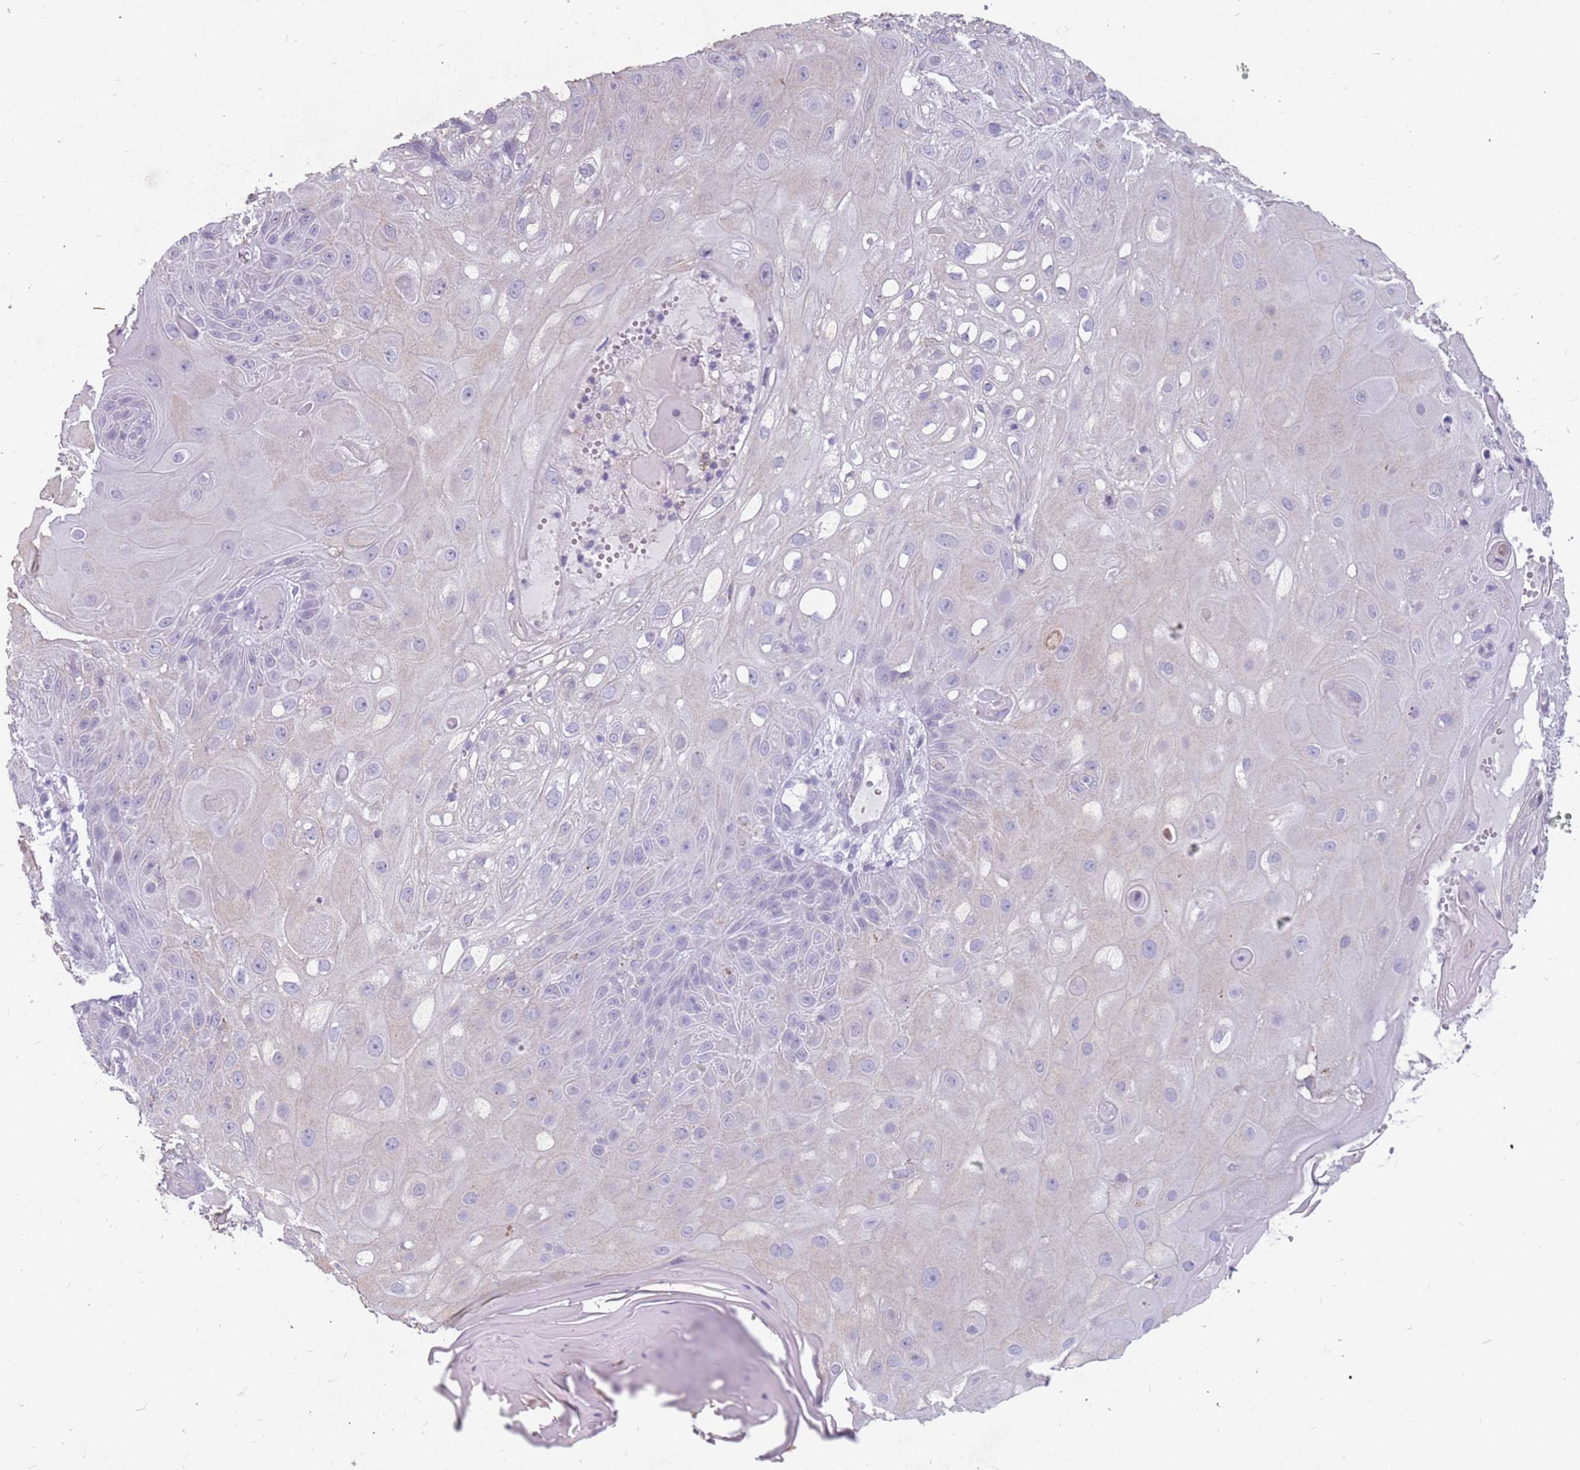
{"staining": {"intensity": "negative", "quantity": "none", "location": "none"}, "tissue": "skin cancer", "cell_type": "Tumor cells", "image_type": "cancer", "snomed": [{"axis": "morphology", "description": "Normal tissue, NOS"}, {"axis": "morphology", "description": "Squamous cell carcinoma, NOS"}, {"axis": "topography", "description": "Skin"}, {"axis": "topography", "description": "Cartilage tissue"}], "caption": "The histopathology image reveals no significant expression in tumor cells of skin cancer (squamous cell carcinoma). (Brightfield microscopy of DAB (3,3'-diaminobenzidine) immunohistochemistry (IHC) at high magnification).", "gene": "NEK6", "patient": {"sex": "female", "age": 79}}